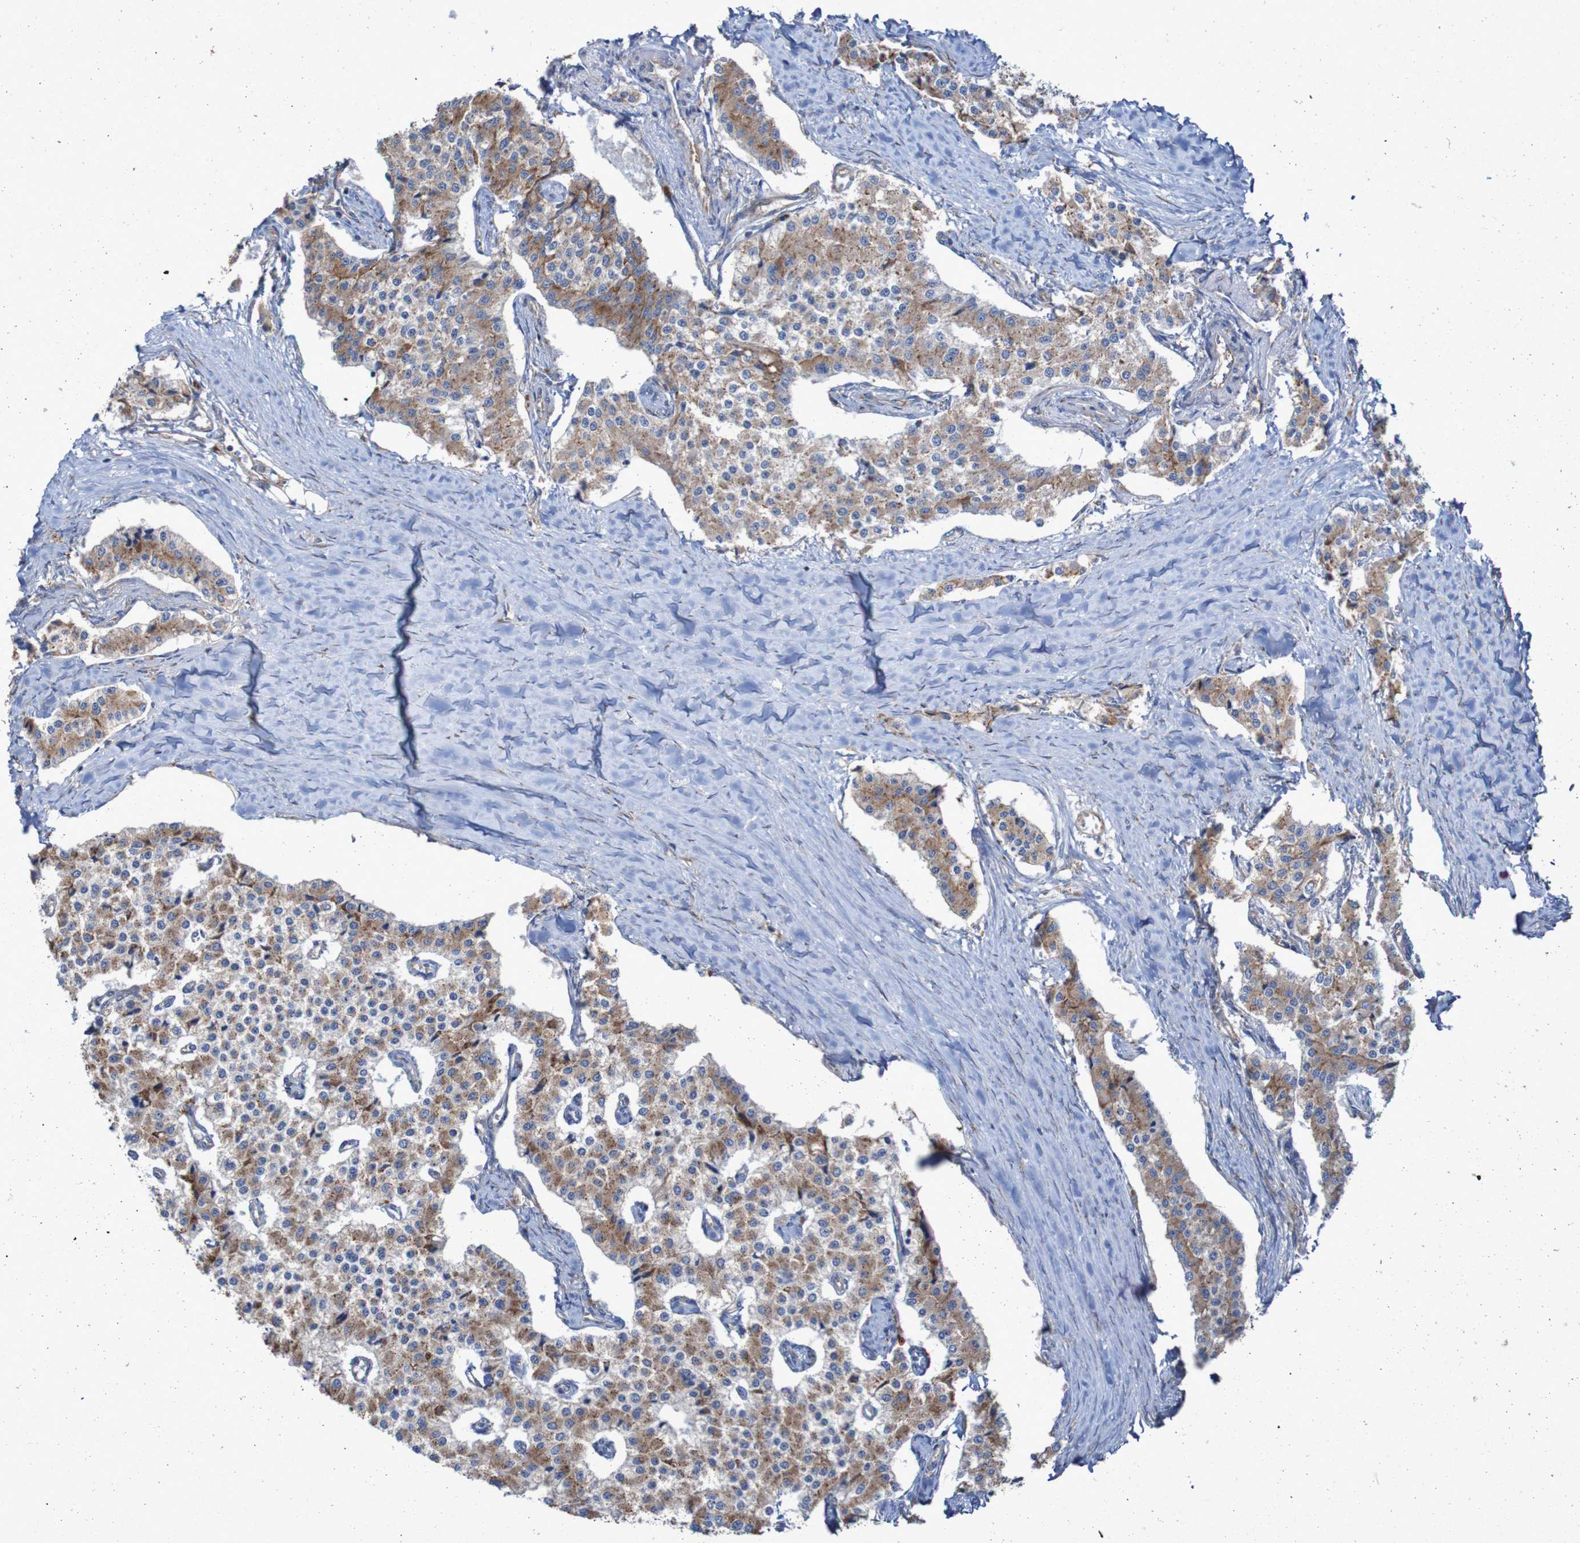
{"staining": {"intensity": "moderate", "quantity": ">75%", "location": "cytoplasmic/membranous"}, "tissue": "carcinoid", "cell_type": "Tumor cells", "image_type": "cancer", "snomed": [{"axis": "morphology", "description": "Carcinoid, malignant, NOS"}, {"axis": "topography", "description": "Colon"}], "caption": "Carcinoid stained with DAB (3,3'-diaminobenzidine) IHC reveals medium levels of moderate cytoplasmic/membranous positivity in approximately >75% of tumor cells.", "gene": "RPL10", "patient": {"sex": "female", "age": 52}}